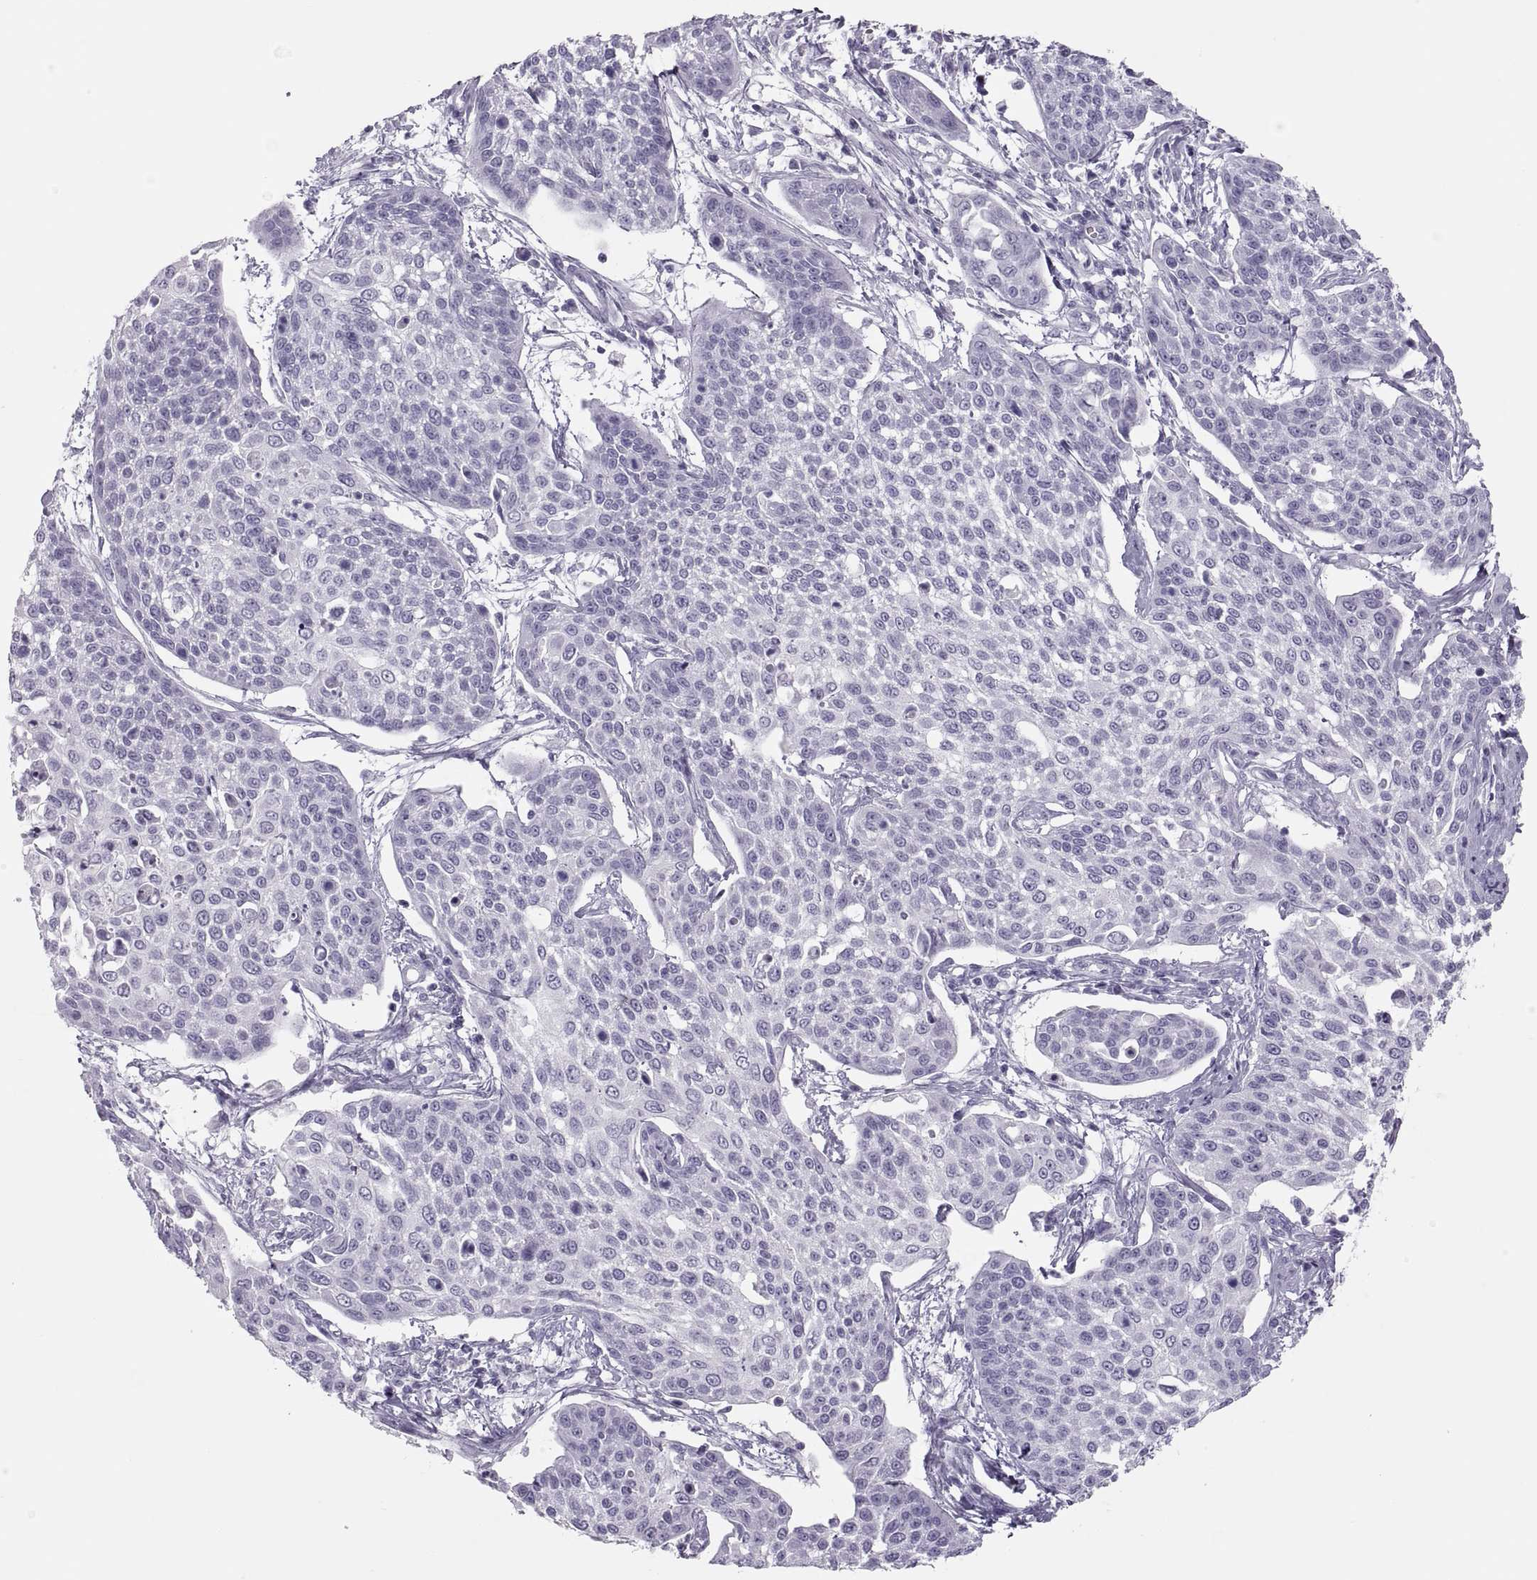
{"staining": {"intensity": "negative", "quantity": "none", "location": "none"}, "tissue": "cervical cancer", "cell_type": "Tumor cells", "image_type": "cancer", "snomed": [{"axis": "morphology", "description": "Squamous cell carcinoma, NOS"}, {"axis": "topography", "description": "Cervix"}], "caption": "Image shows no protein positivity in tumor cells of squamous cell carcinoma (cervical) tissue.", "gene": "SEMG1", "patient": {"sex": "female", "age": 34}}